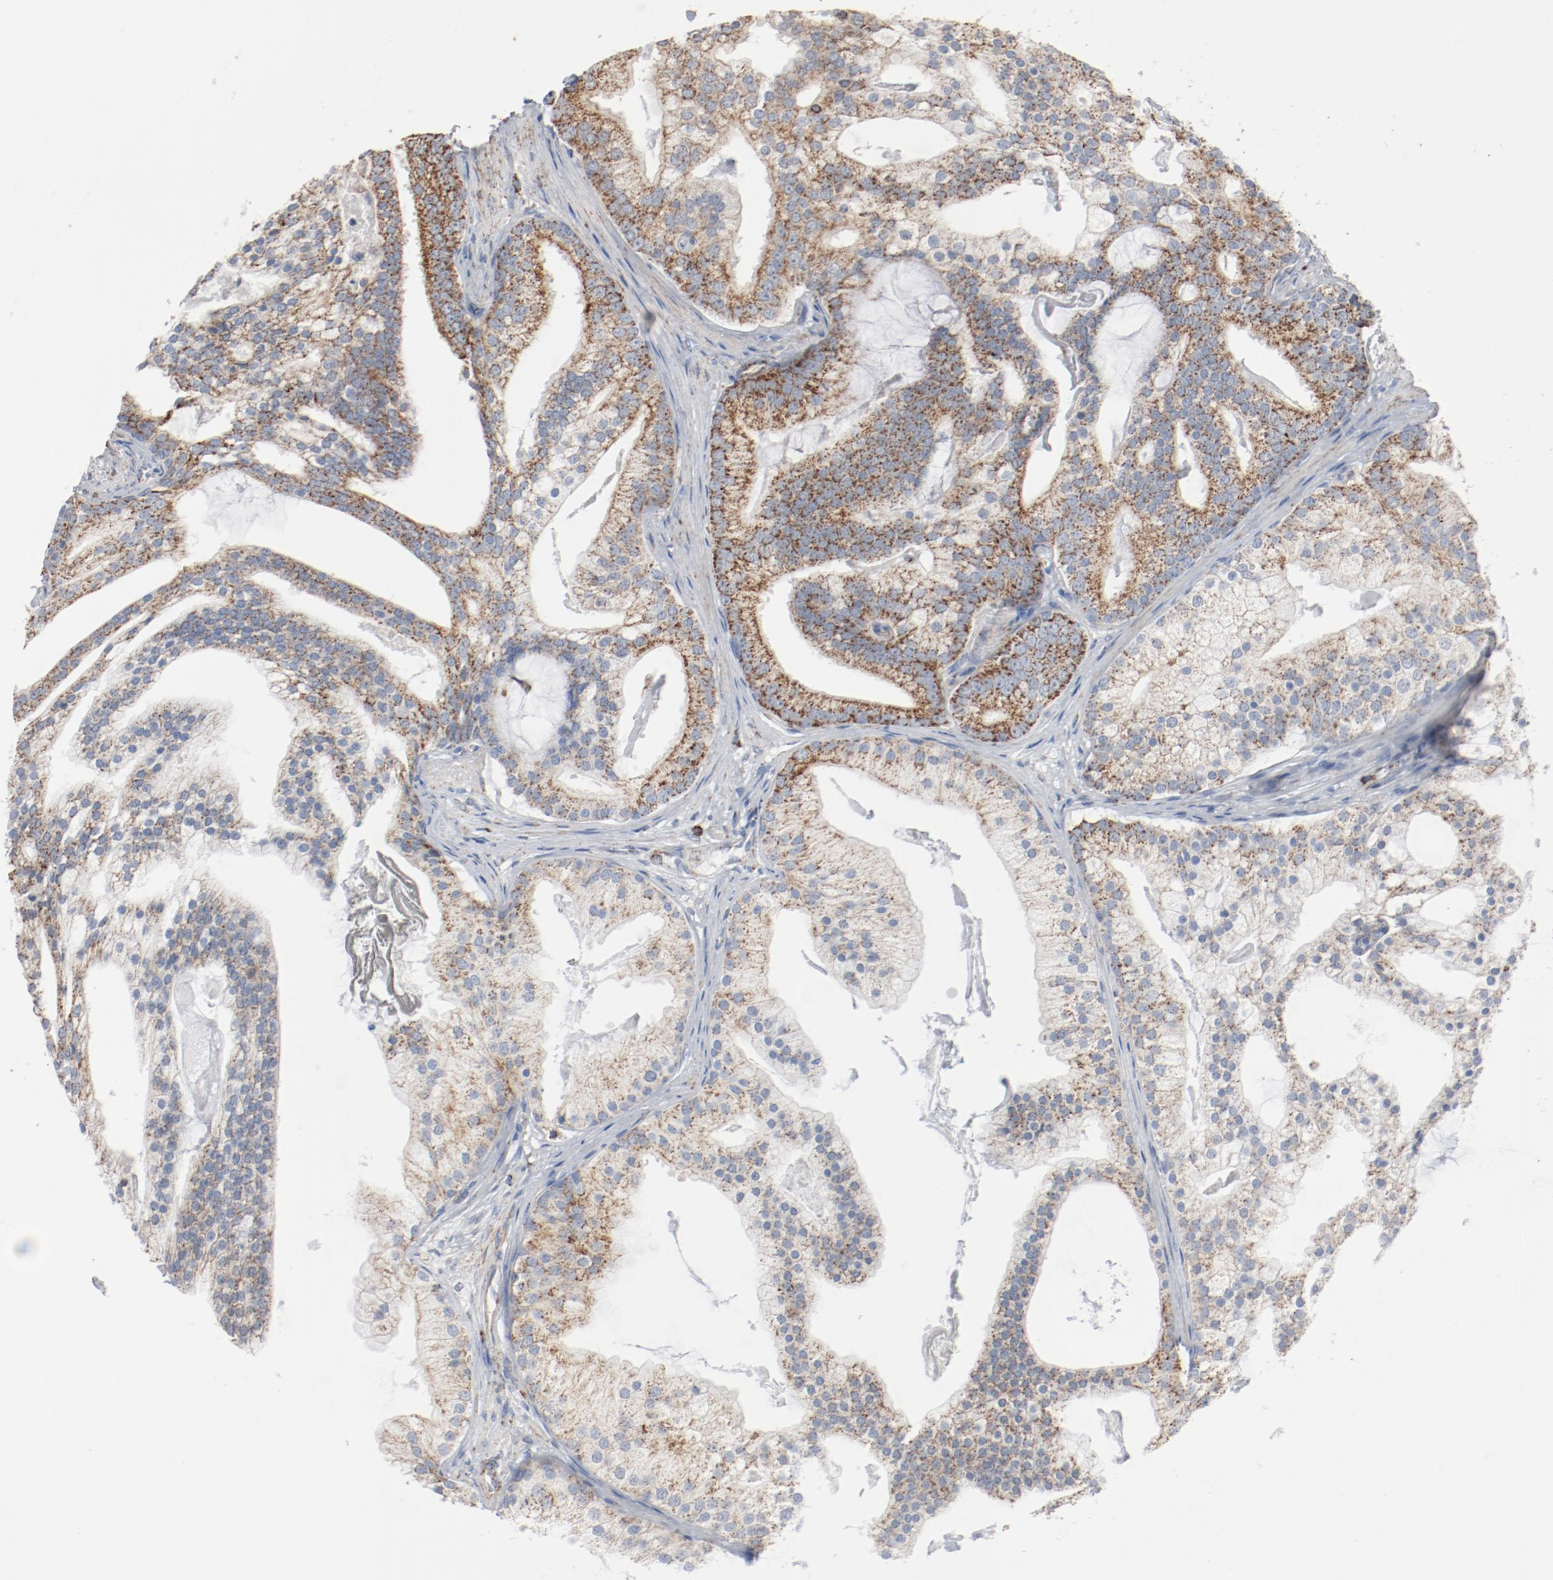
{"staining": {"intensity": "moderate", "quantity": ">75%", "location": "cytoplasmic/membranous"}, "tissue": "prostate cancer", "cell_type": "Tumor cells", "image_type": "cancer", "snomed": [{"axis": "morphology", "description": "Adenocarcinoma, Low grade"}, {"axis": "topography", "description": "Prostate"}], "caption": "Prostate cancer stained with a protein marker demonstrates moderate staining in tumor cells.", "gene": "NDUFB8", "patient": {"sex": "male", "age": 58}}